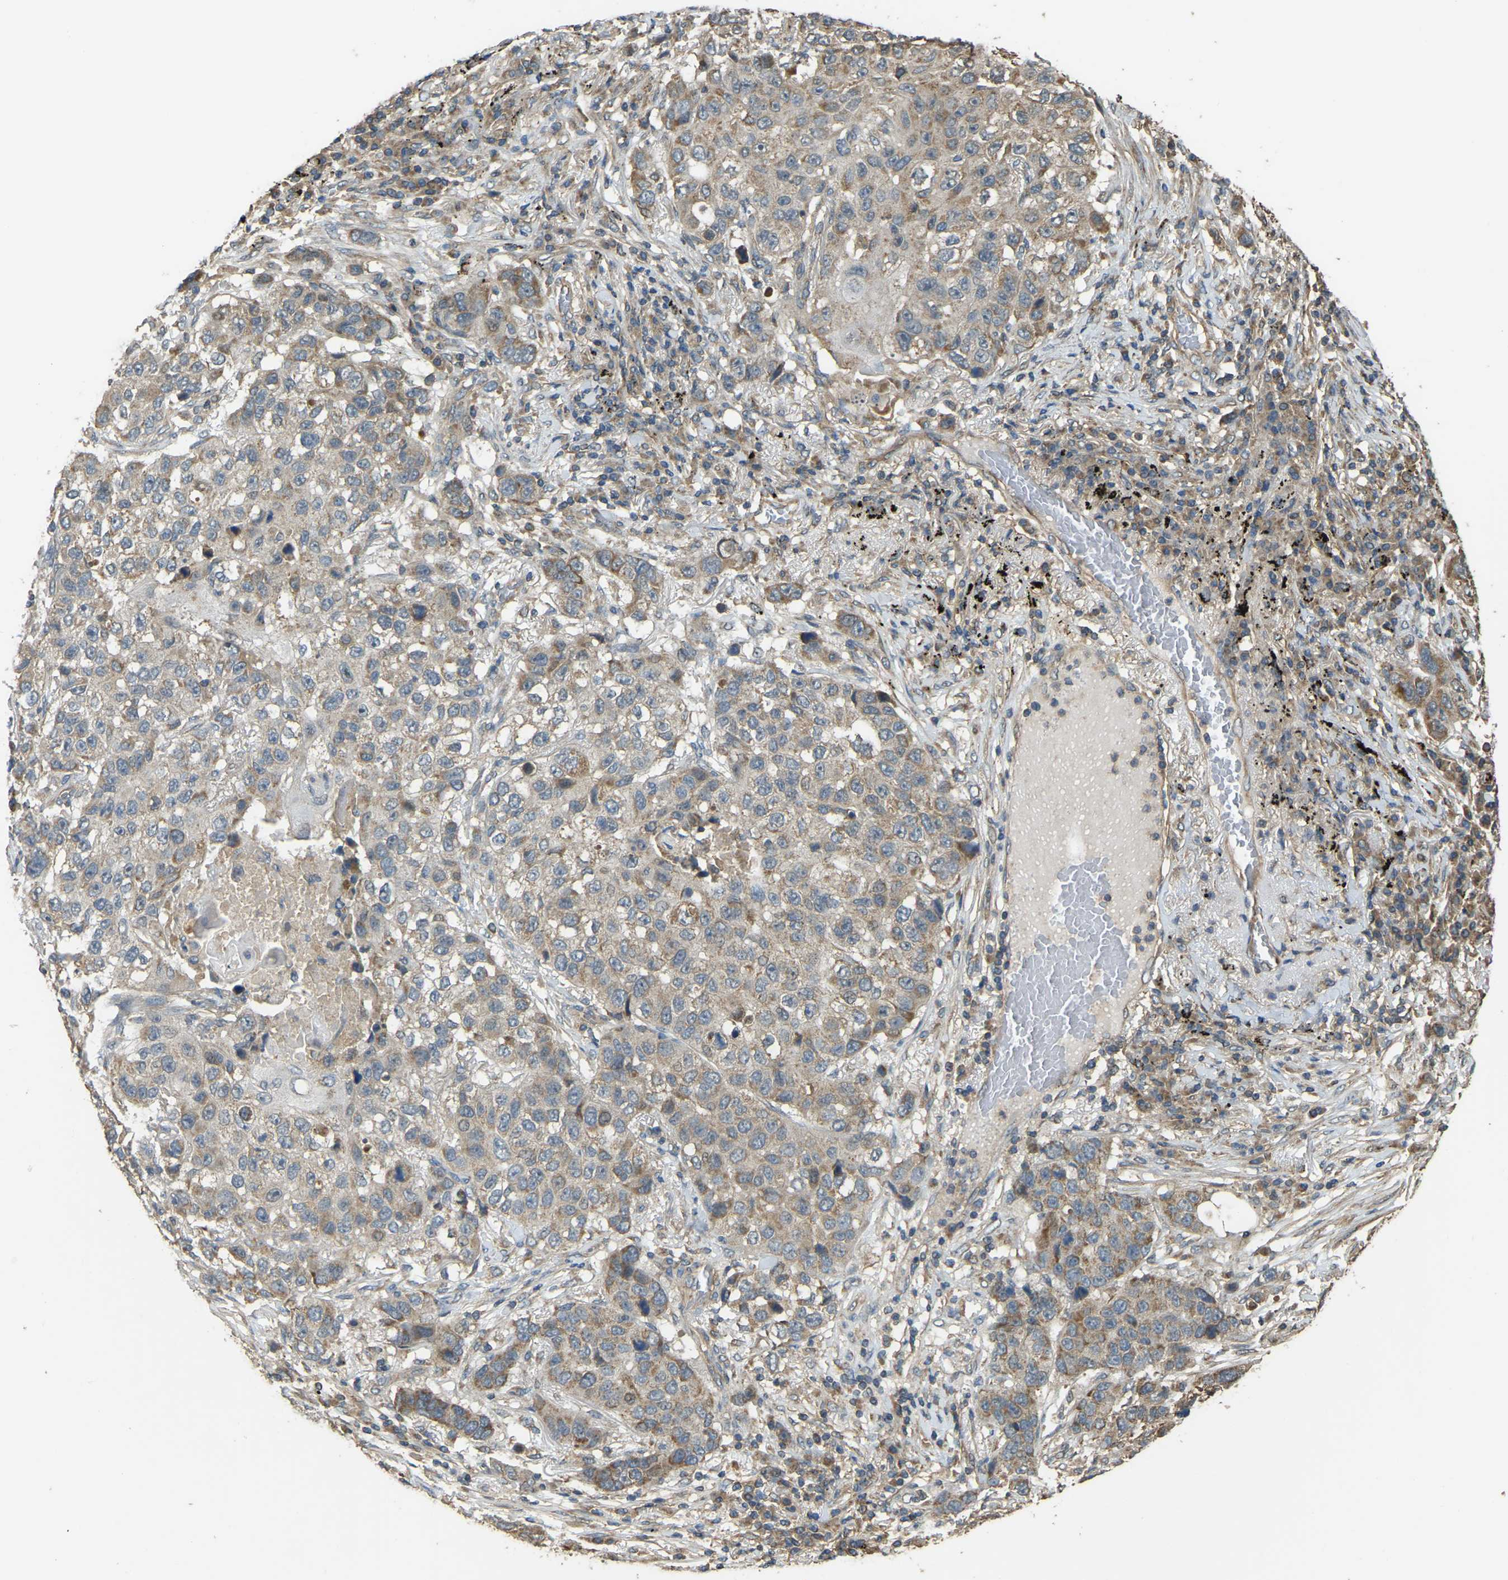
{"staining": {"intensity": "moderate", "quantity": ">75%", "location": "cytoplasmic/membranous"}, "tissue": "lung cancer", "cell_type": "Tumor cells", "image_type": "cancer", "snomed": [{"axis": "morphology", "description": "Squamous cell carcinoma, NOS"}, {"axis": "topography", "description": "Lung"}], "caption": "Approximately >75% of tumor cells in human lung squamous cell carcinoma reveal moderate cytoplasmic/membranous protein staining as visualized by brown immunohistochemical staining.", "gene": "GNG2", "patient": {"sex": "male", "age": 57}}